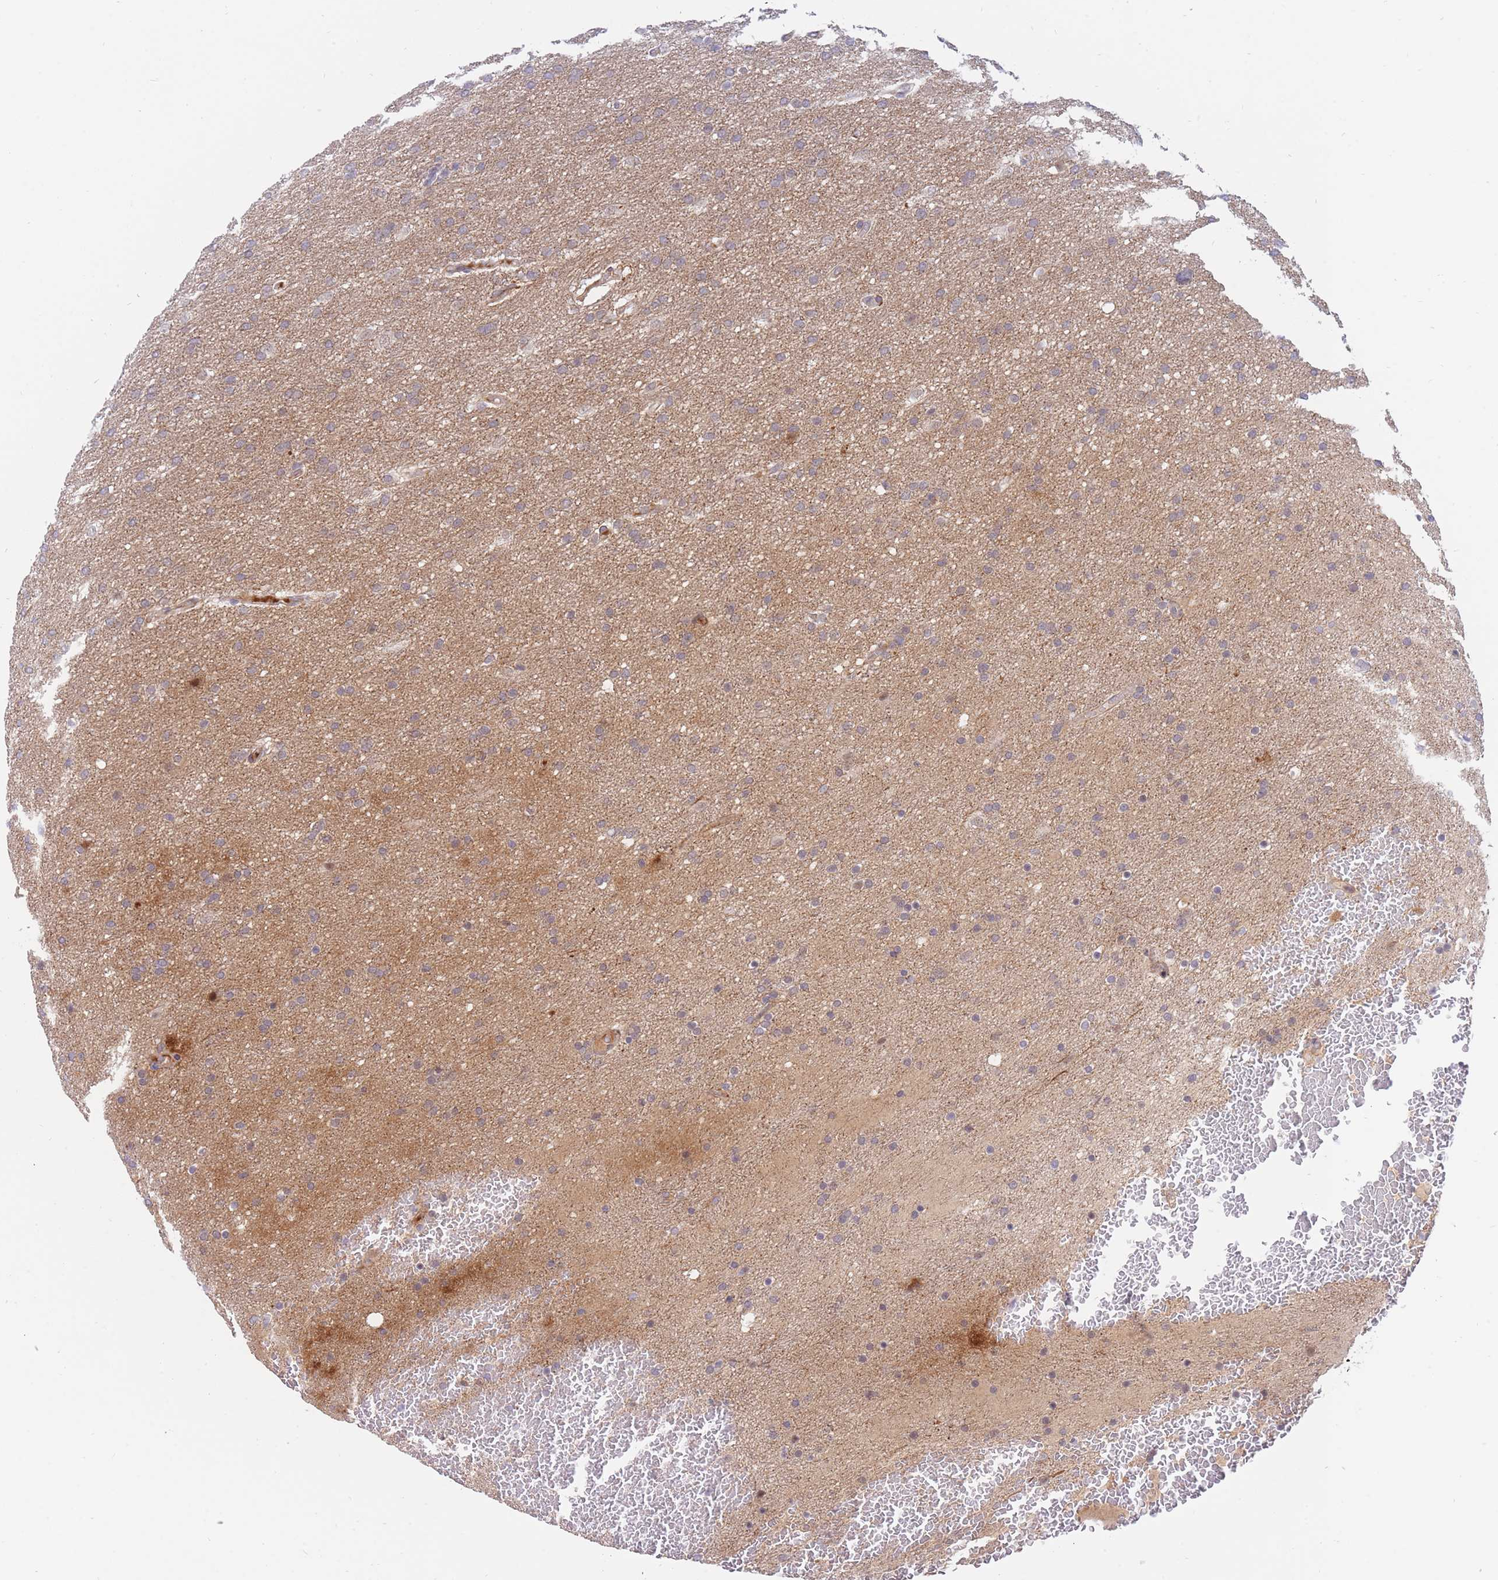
{"staining": {"intensity": "negative", "quantity": "none", "location": "none"}, "tissue": "glioma", "cell_type": "Tumor cells", "image_type": "cancer", "snomed": [{"axis": "morphology", "description": "Glioma, malignant, High grade"}, {"axis": "topography", "description": "Cerebral cortex"}], "caption": "Glioma was stained to show a protein in brown. There is no significant staining in tumor cells.", "gene": "APOL4", "patient": {"sex": "female", "age": 36}}